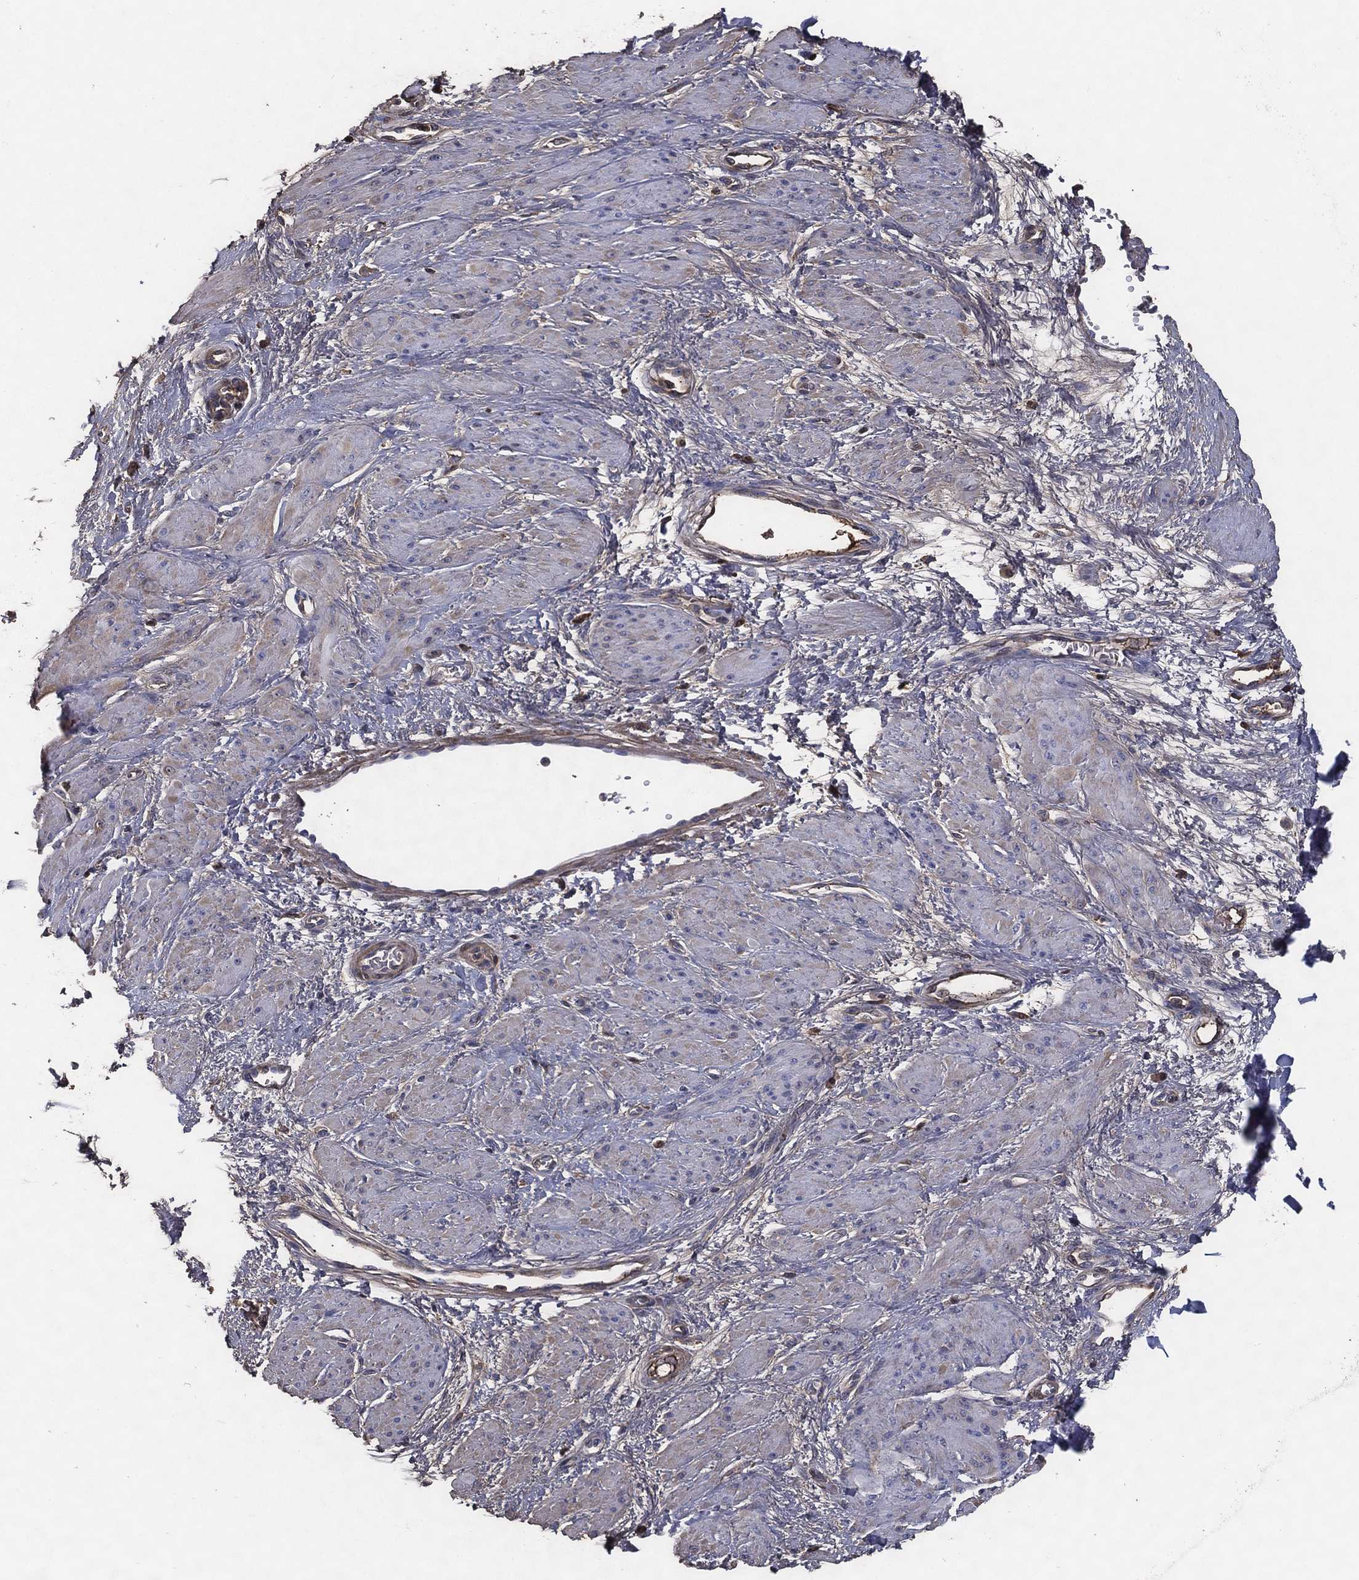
{"staining": {"intensity": "negative", "quantity": "none", "location": "none"}, "tissue": "smooth muscle", "cell_type": "Smooth muscle cells", "image_type": "normal", "snomed": [{"axis": "morphology", "description": "Normal tissue, NOS"}, {"axis": "topography", "description": "Smooth muscle"}, {"axis": "topography", "description": "Uterus"}], "caption": "An immunohistochemistry (IHC) photomicrograph of unremarkable smooth muscle is shown. There is no staining in smooth muscle cells of smooth muscle.", "gene": "EFNA1", "patient": {"sex": "female", "age": 39}}